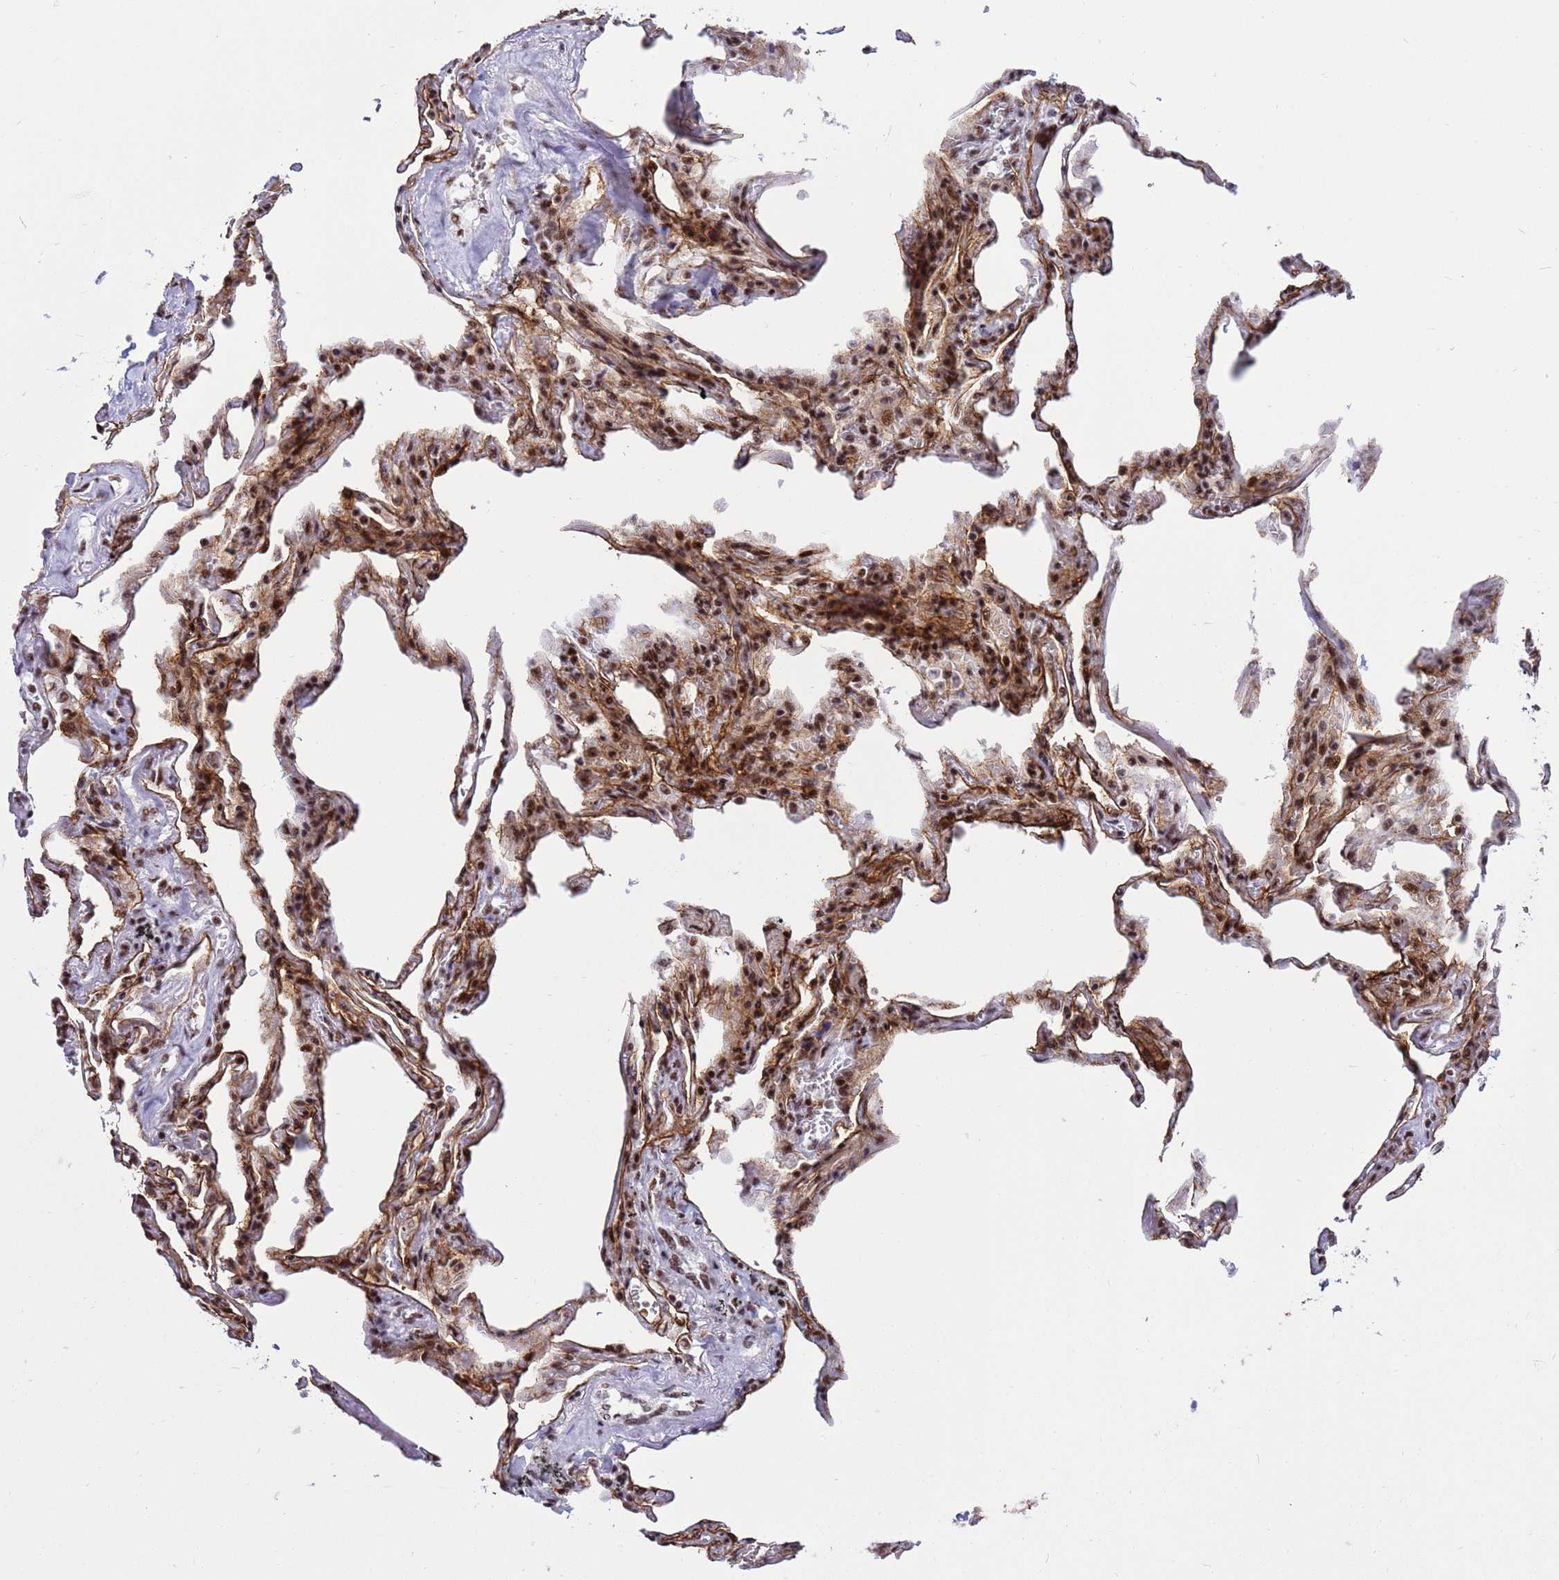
{"staining": {"intensity": "moderate", "quantity": "<25%", "location": "nuclear"}, "tissue": "adipose tissue", "cell_type": "Adipocytes", "image_type": "normal", "snomed": [{"axis": "morphology", "description": "Normal tissue, NOS"}, {"axis": "topography", "description": "Lymph node"}, {"axis": "topography", "description": "Bronchus"}], "caption": "Immunohistochemical staining of benign adipose tissue displays <25% levels of moderate nuclear protein expression in about <25% of adipocytes.", "gene": "THOC2", "patient": {"sex": "male", "age": 63}}